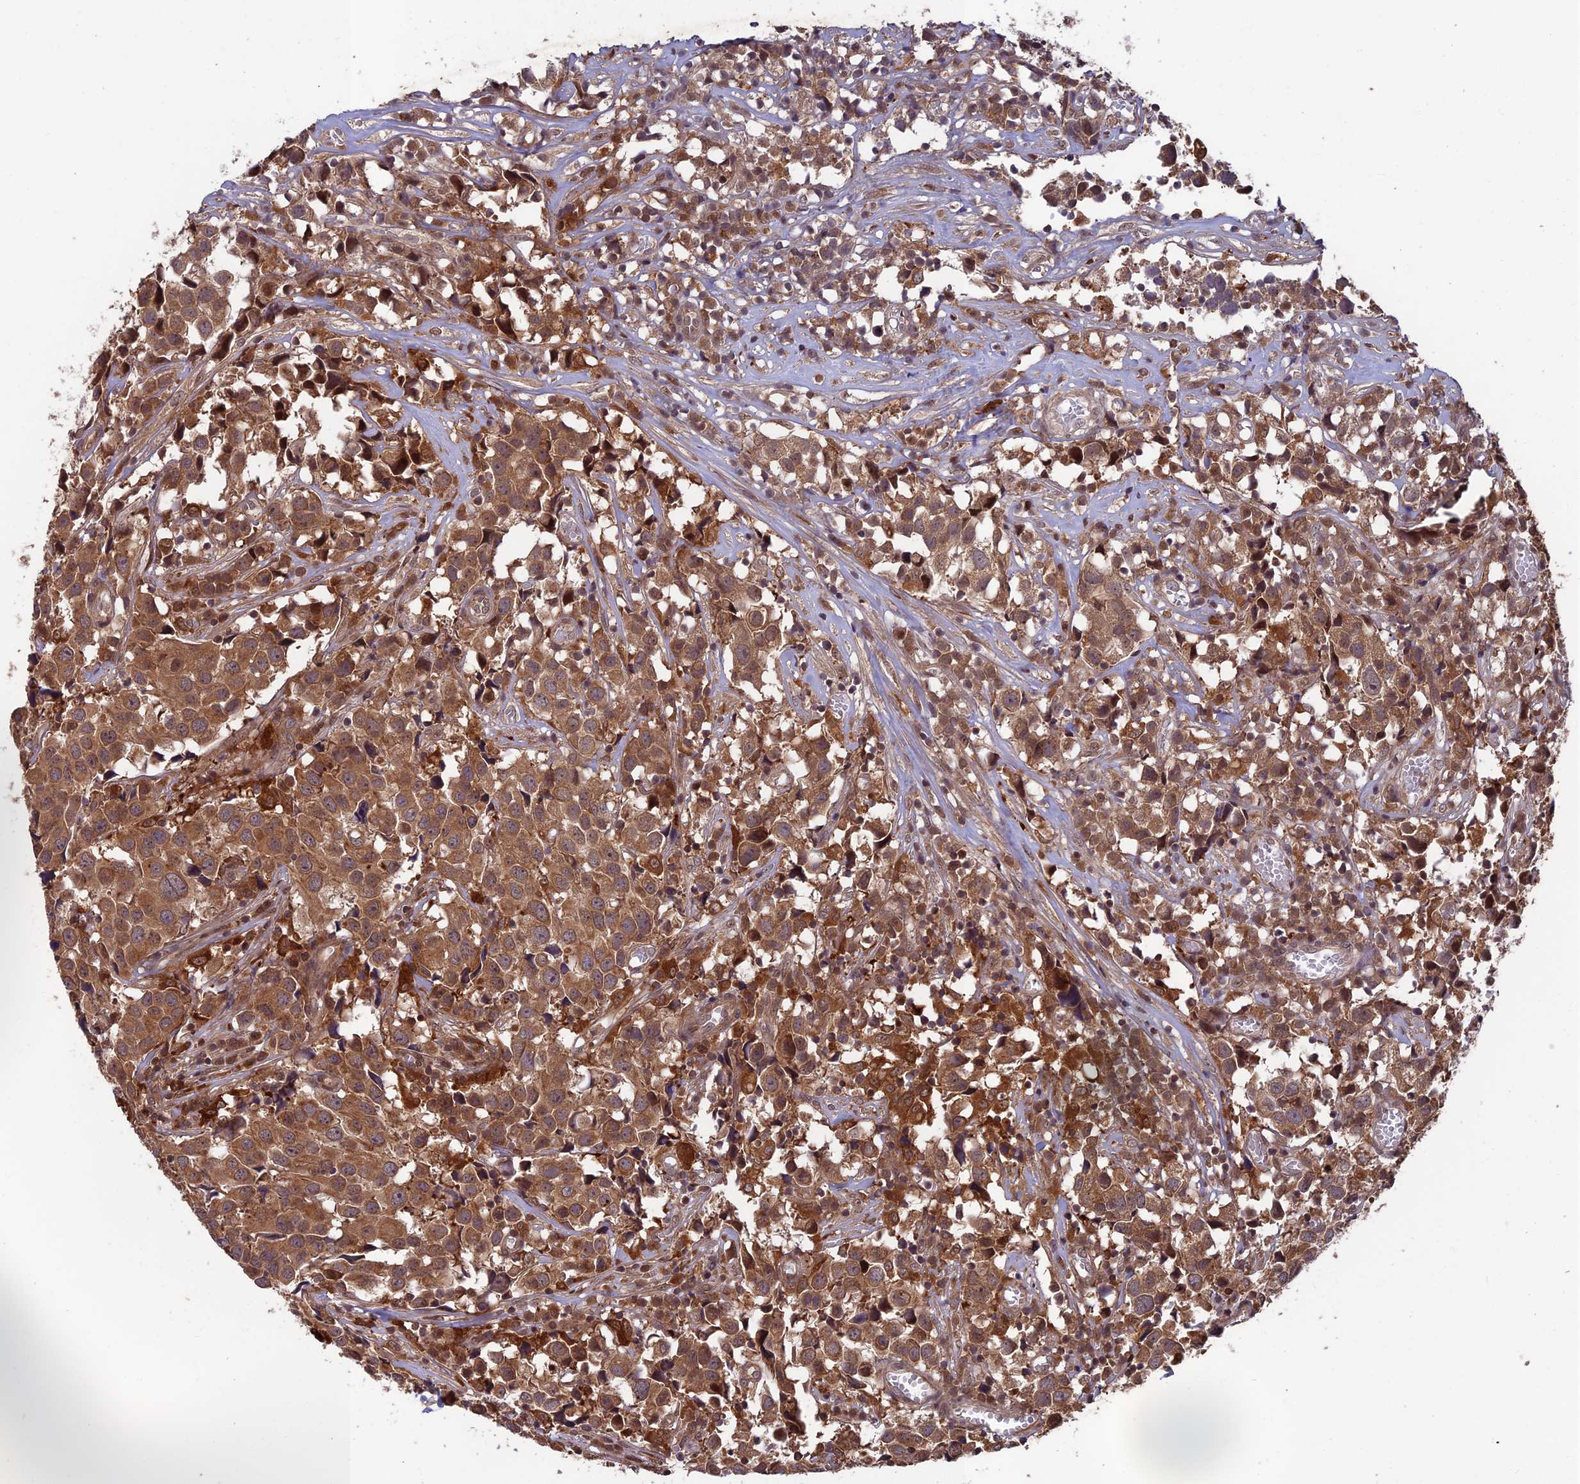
{"staining": {"intensity": "moderate", "quantity": ">75%", "location": "cytoplasmic/membranous"}, "tissue": "urothelial cancer", "cell_type": "Tumor cells", "image_type": "cancer", "snomed": [{"axis": "morphology", "description": "Urothelial carcinoma, High grade"}, {"axis": "topography", "description": "Urinary bladder"}], "caption": "An image showing moderate cytoplasmic/membranous staining in about >75% of tumor cells in high-grade urothelial carcinoma, as visualized by brown immunohistochemical staining.", "gene": "MAST2", "patient": {"sex": "female", "age": 75}}